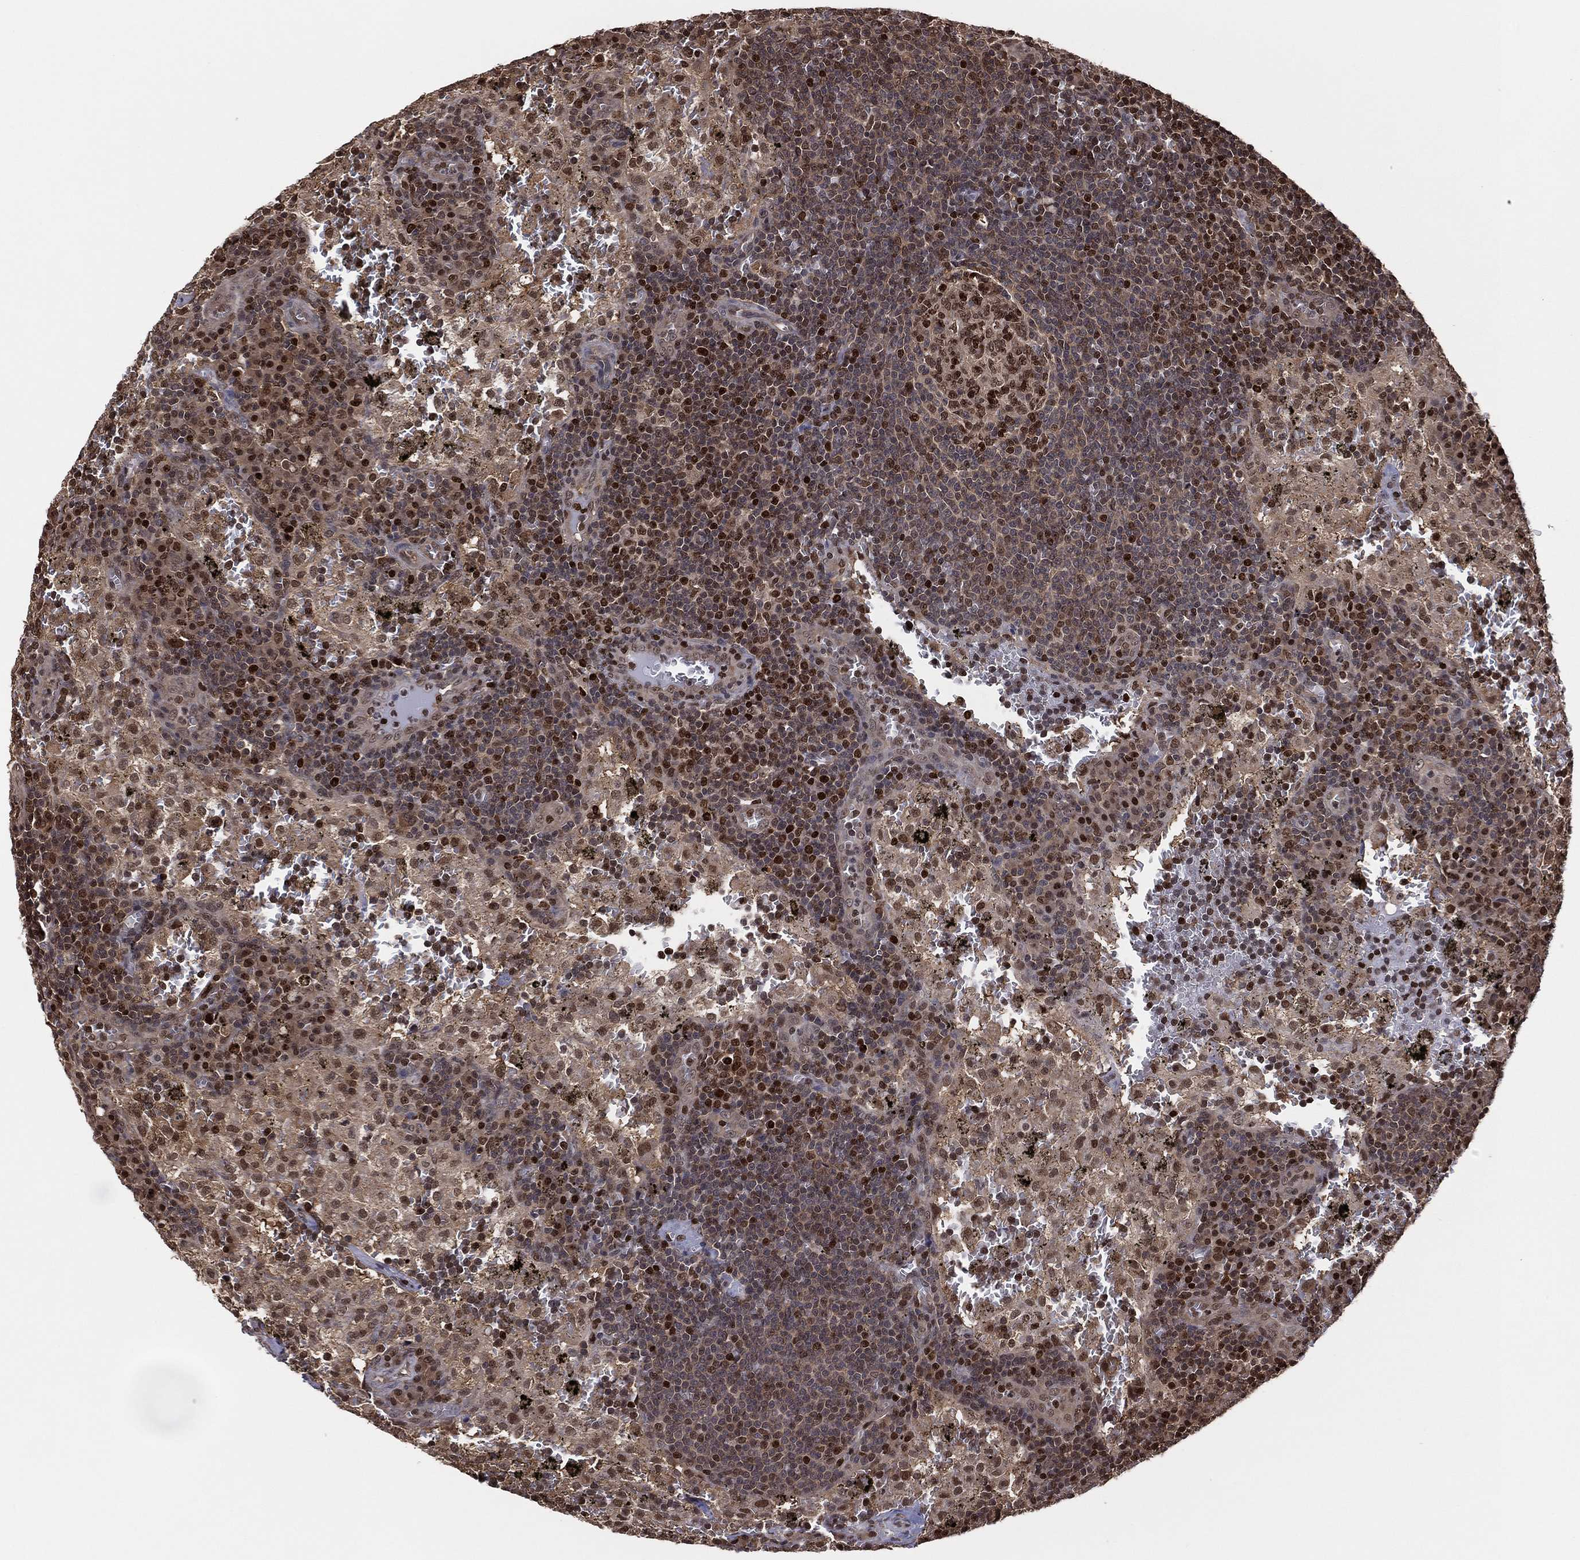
{"staining": {"intensity": "strong", "quantity": ">75%", "location": "nuclear"}, "tissue": "lymph node", "cell_type": "Germinal center cells", "image_type": "normal", "snomed": [{"axis": "morphology", "description": "Normal tissue, NOS"}, {"axis": "topography", "description": "Lymph node"}], "caption": "Unremarkable lymph node was stained to show a protein in brown. There is high levels of strong nuclear expression in about >75% of germinal center cells. The staining was performed using DAB to visualize the protein expression in brown, while the nuclei were stained in blue with hematoxylin (Magnification: 20x).", "gene": "PSMA1", "patient": {"sex": "male", "age": 62}}